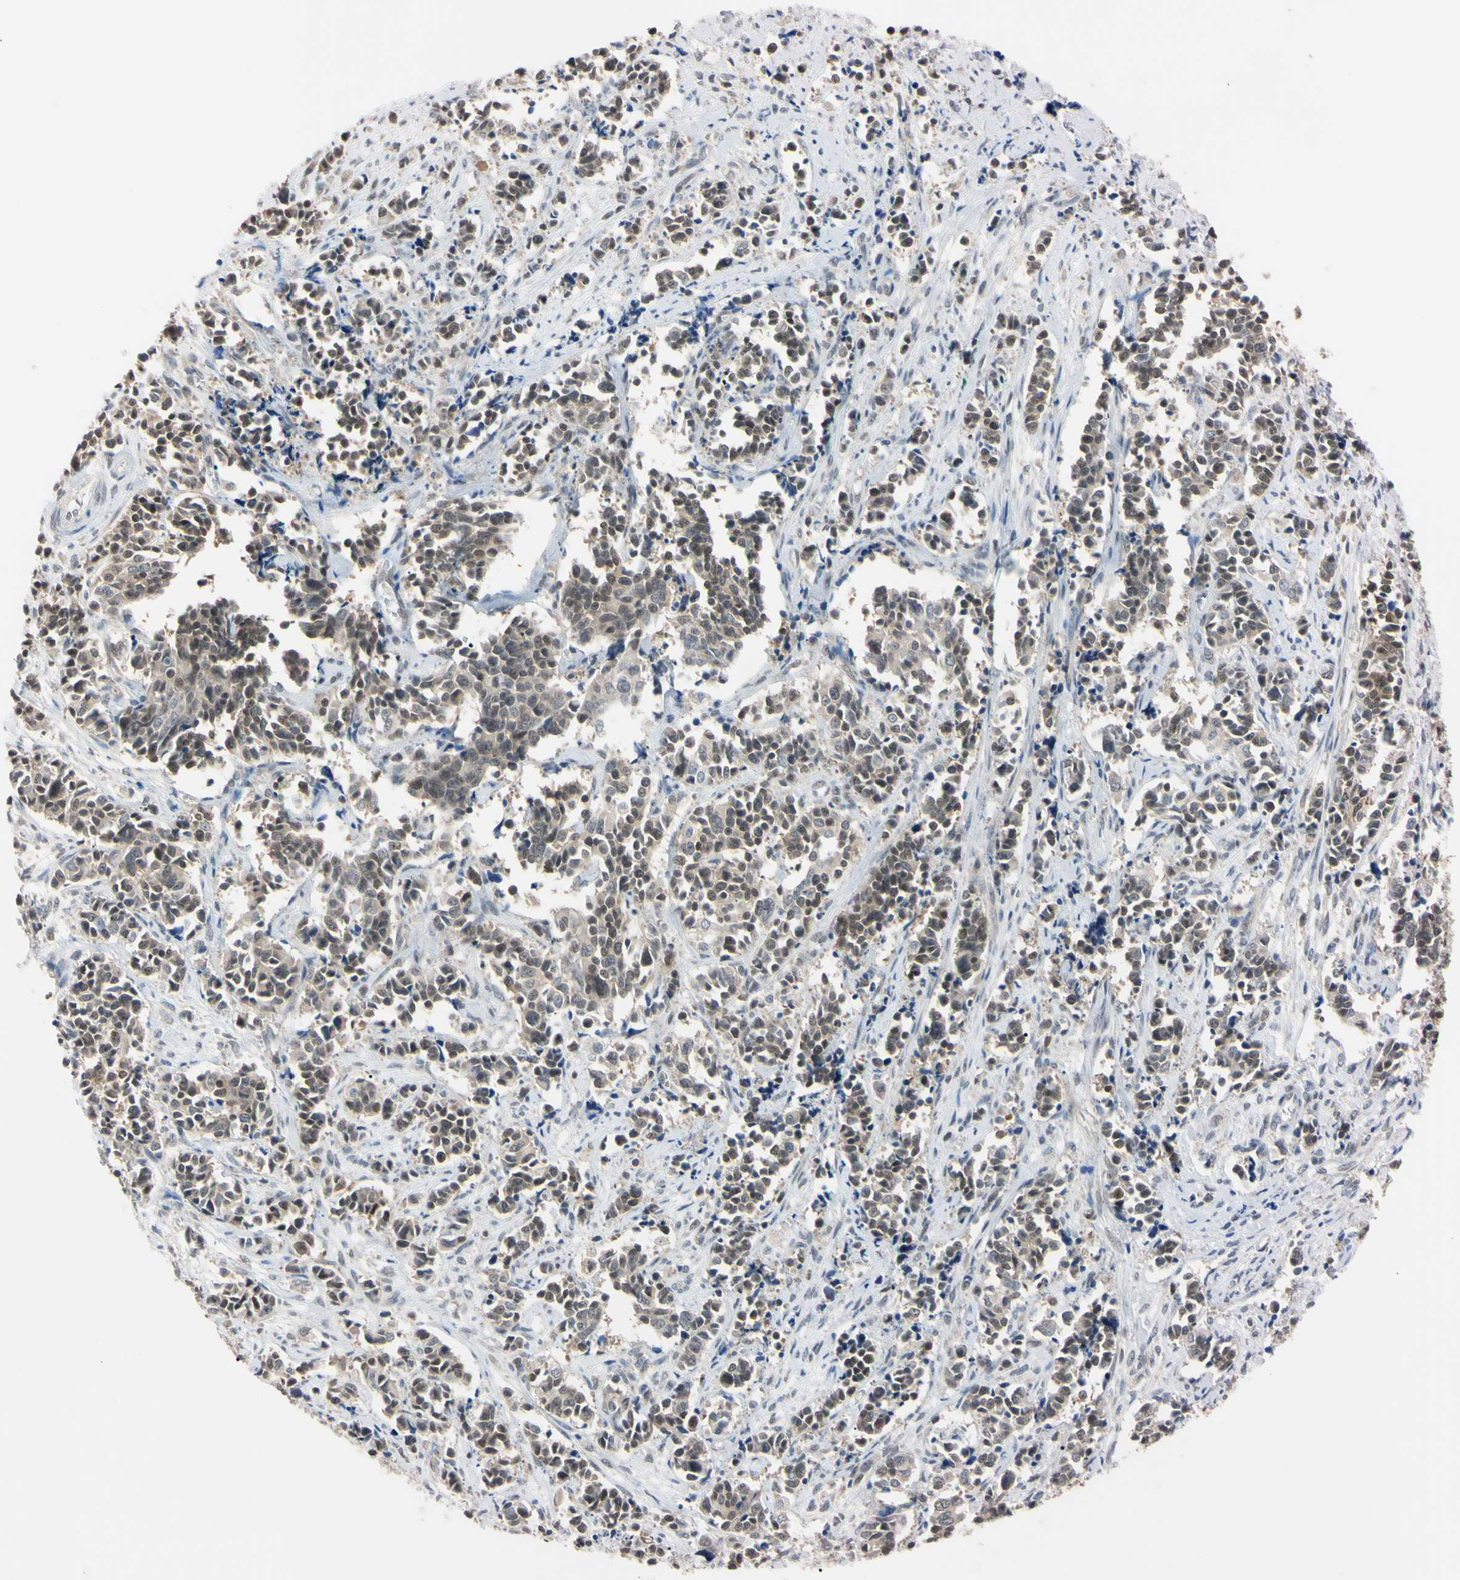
{"staining": {"intensity": "weak", "quantity": ">75%", "location": "nuclear"}, "tissue": "cervical cancer", "cell_type": "Tumor cells", "image_type": "cancer", "snomed": [{"axis": "morphology", "description": "Normal tissue, NOS"}, {"axis": "morphology", "description": "Squamous cell carcinoma, NOS"}, {"axis": "topography", "description": "Cervix"}], "caption": "Cervical cancer stained for a protein (brown) displays weak nuclear positive expression in approximately >75% of tumor cells.", "gene": "UBE2I", "patient": {"sex": "female", "age": 35}}